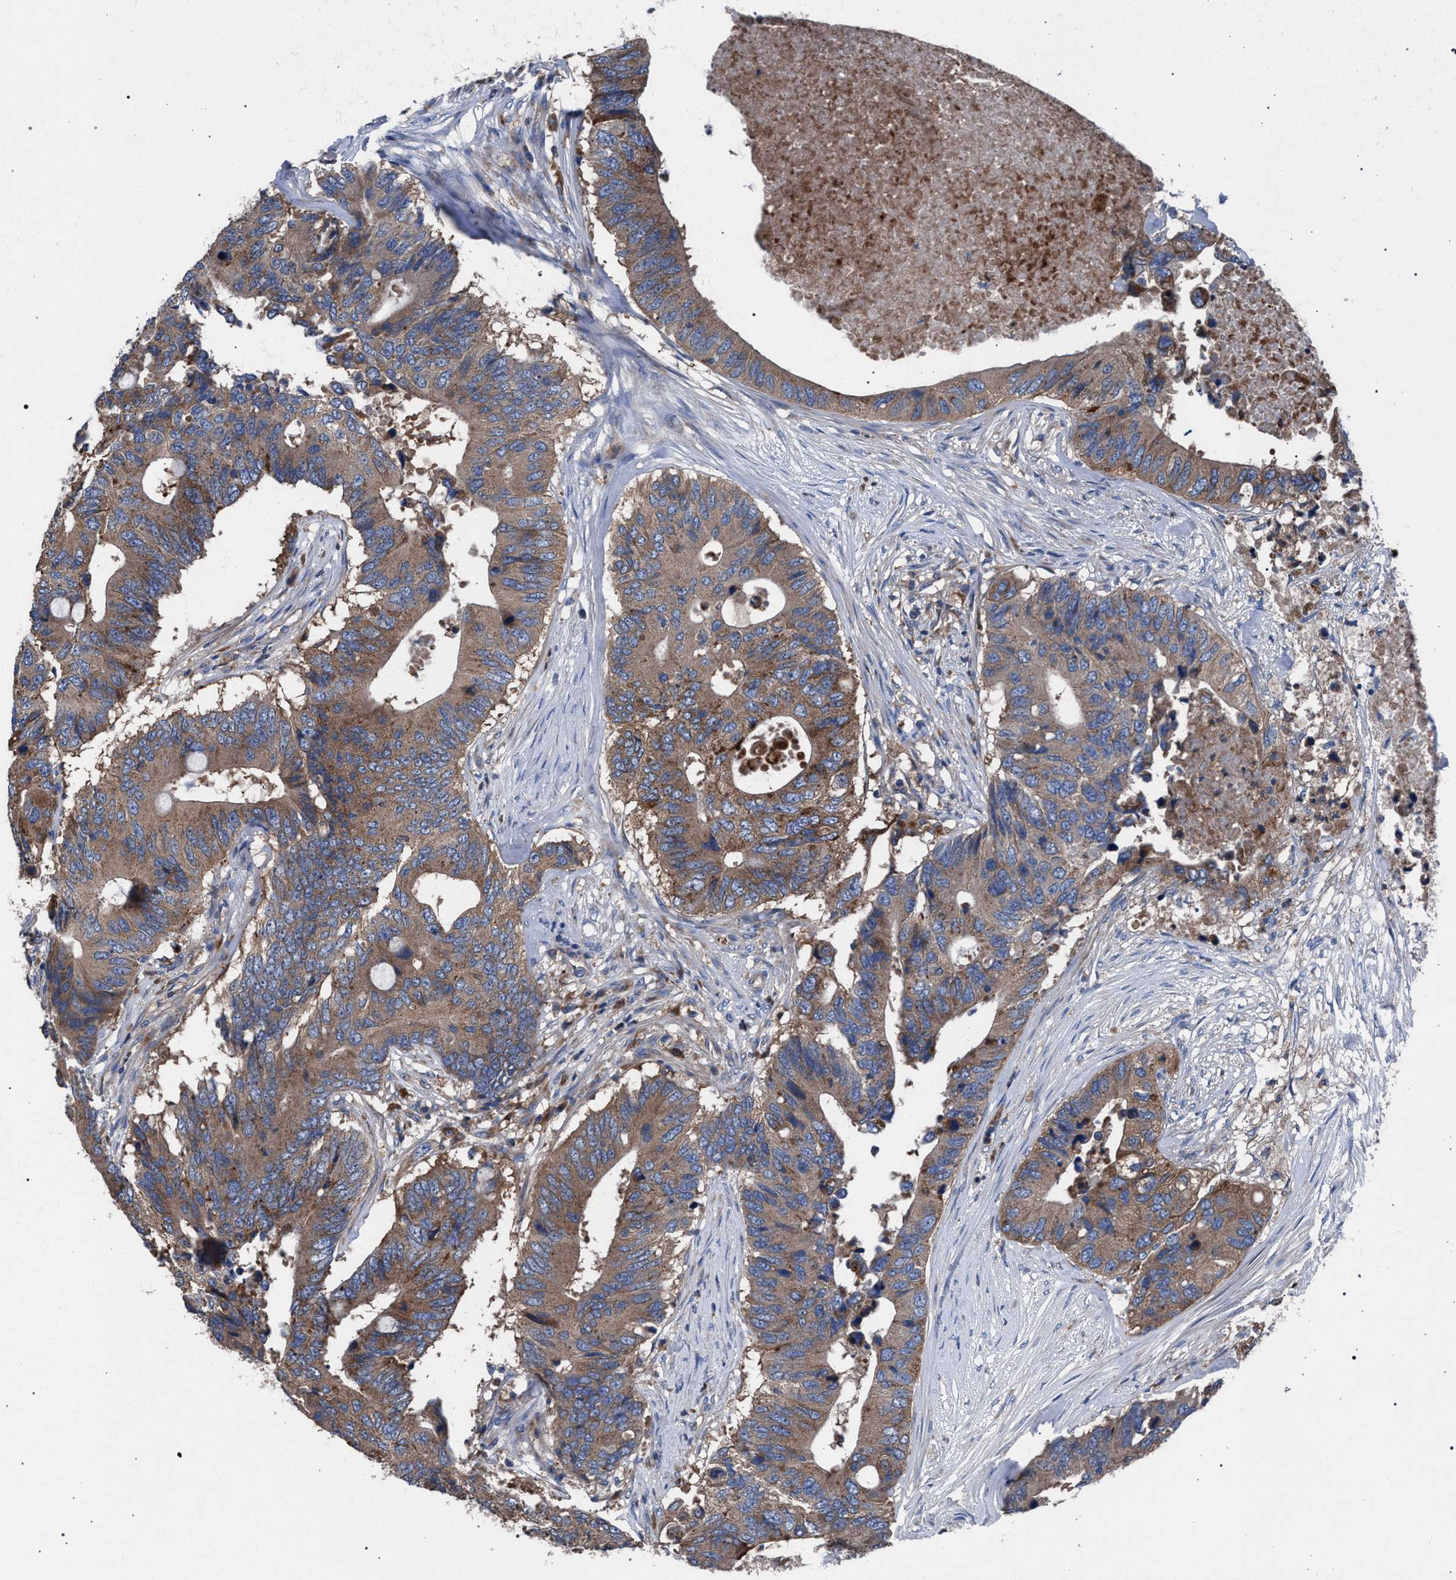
{"staining": {"intensity": "moderate", "quantity": ">75%", "location": "cytoplasmic/membranous"}, "tissue": "colorectal cancer", "cell_type": "Tumor cells", "image_type": "cancer", "snomed": [{"axis": "morphology", "description": "Adenocarcinoma, NOS"}, {"axis": "topography", "description": "Colon"}], "caption": "Immunohistochemistry (DAB) staining of human colorectal cancer (adenocarcinoma) demonstrates moderate cytoplasmic/membranous protein positivity in approximately >75% of tumor cells.", "gene": "ATP6V0A1", "patient": {"sex": "male", "age": 71}}